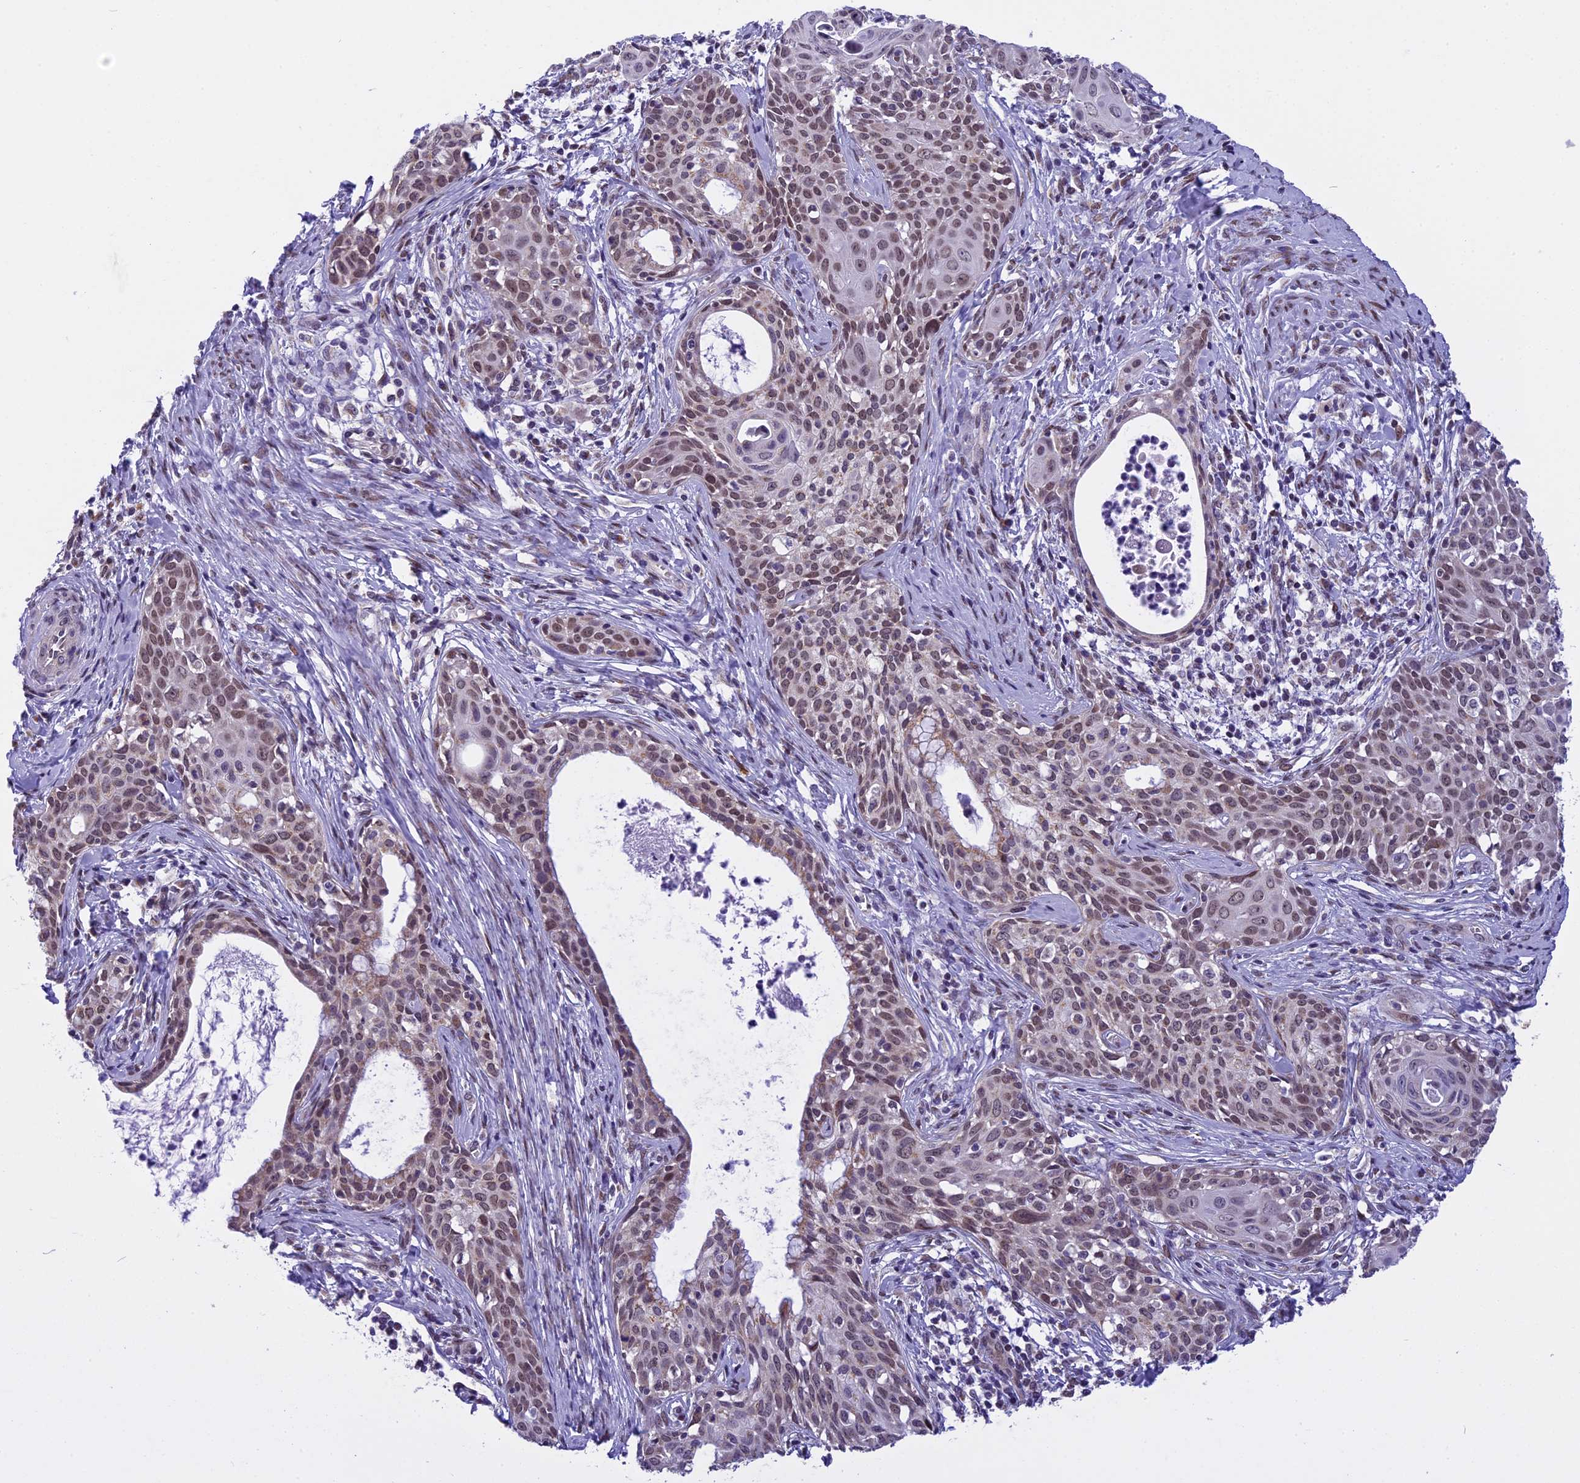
{"staining": {"intensity": "moderate", "quantity": ">75%", "location": "nuclear"}, "tissue": "cervical cancer", "cell_type": "Tumor cells", "image_type": "cancer", "snomed": [{"axis": "morphology", "description": "Squamous cell carcinoma, NOS"}, {"axis": "topography", "description": "Cervix"}], "caption": "A medium amount of moderate nuclear expression is identified in about >75% of tumor cells in squamous cell carcinoma (cervical) tissue. (DAB (3,3'-diaminobenzidine) = brown stain, brightfield microscopy at high magnification).", "gene": "ZNF317", "patient": {"sex": "female", "age": 52}}